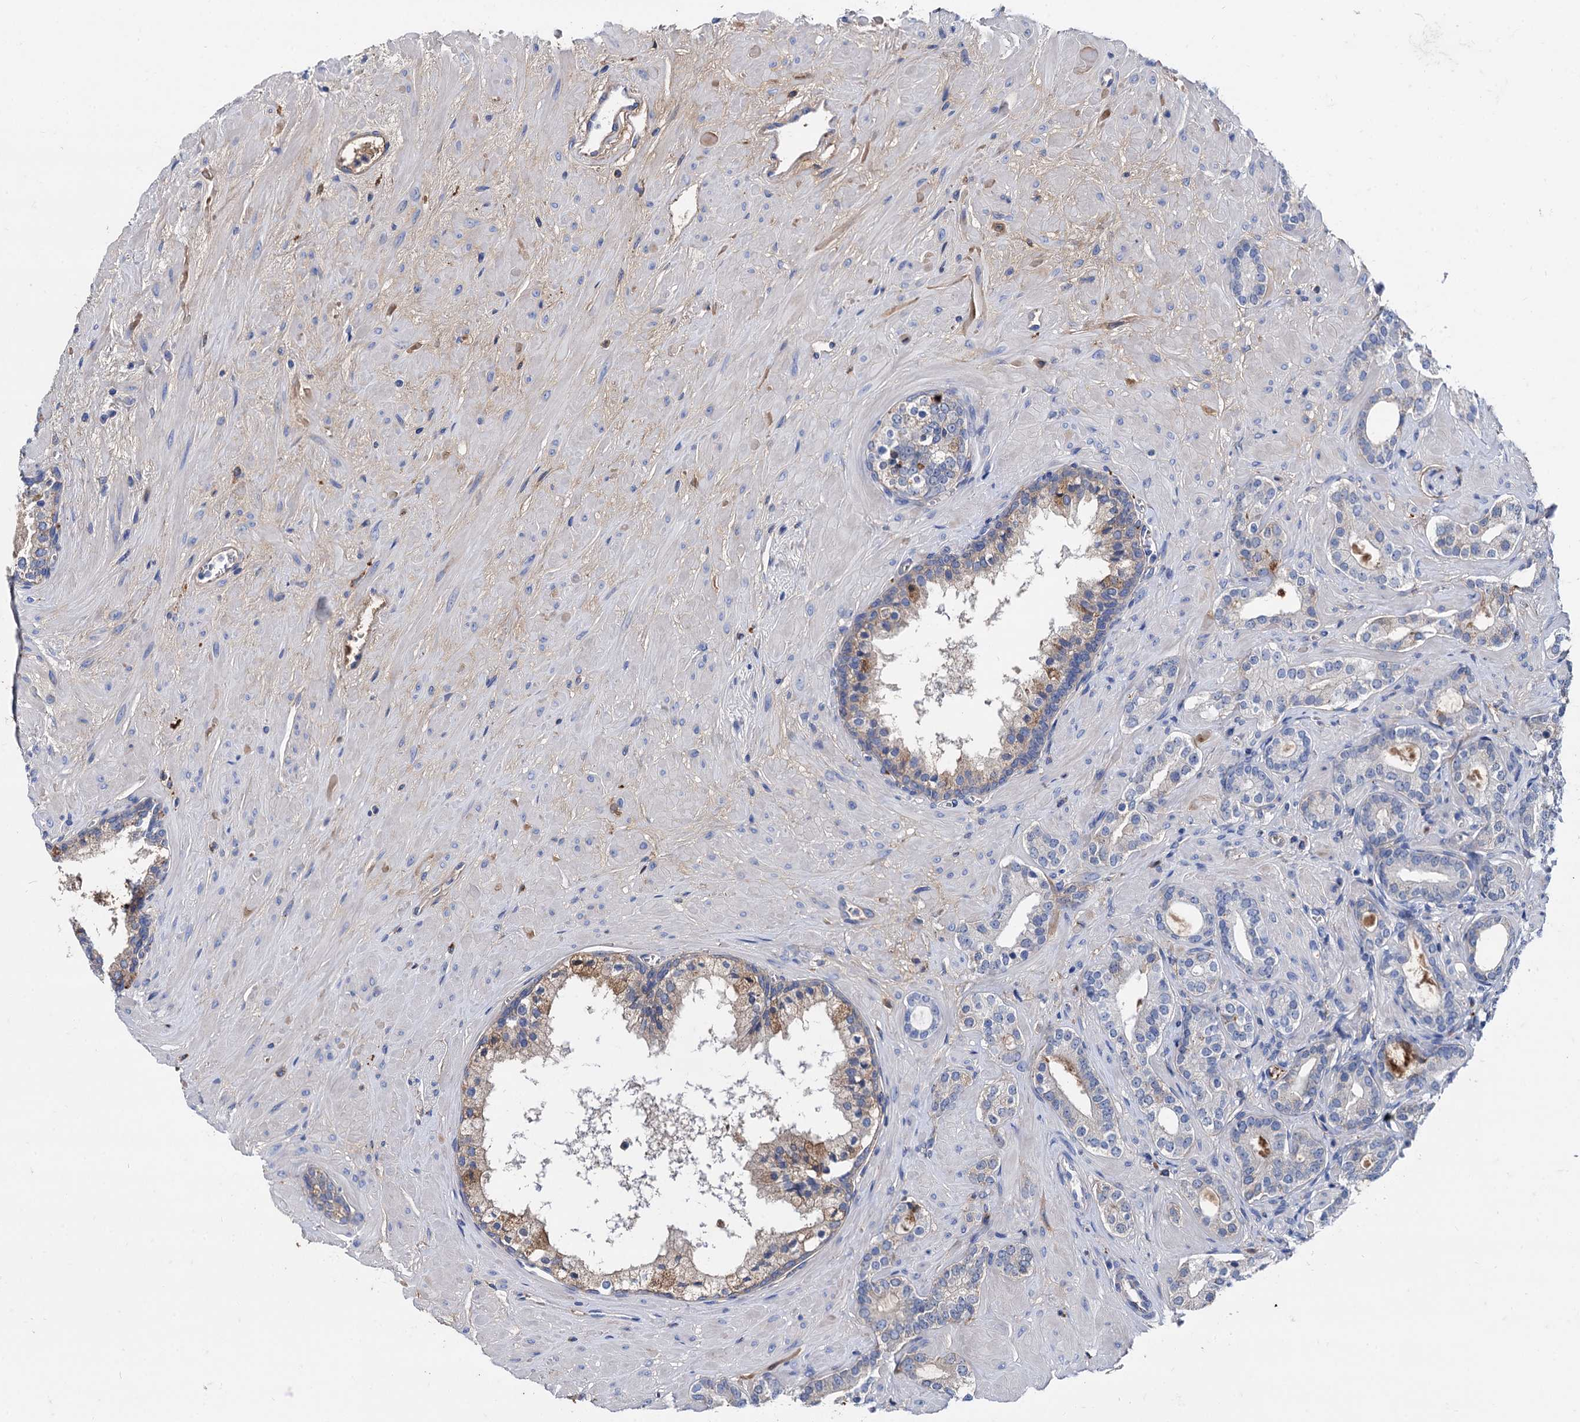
{"staining": {"intensity": "negative", "quantity": "none", "location": "none"}, "tissue": "prostate cancer", "cell_type": "Tumor cells", "image_type": "cancer", "snomed": [{"axis": "morphology", "description": "Adenocarcinoma, High grade"}, {"axis": "topography", "description": "Prostate"}], "caption": "Adenocarcinoma (high-grade) (prostate) was stained to show a protein in brown. There is no significant expression in tumor cells.", "gene": "APOD", "patient": {"sex": "male", "age": 60}}